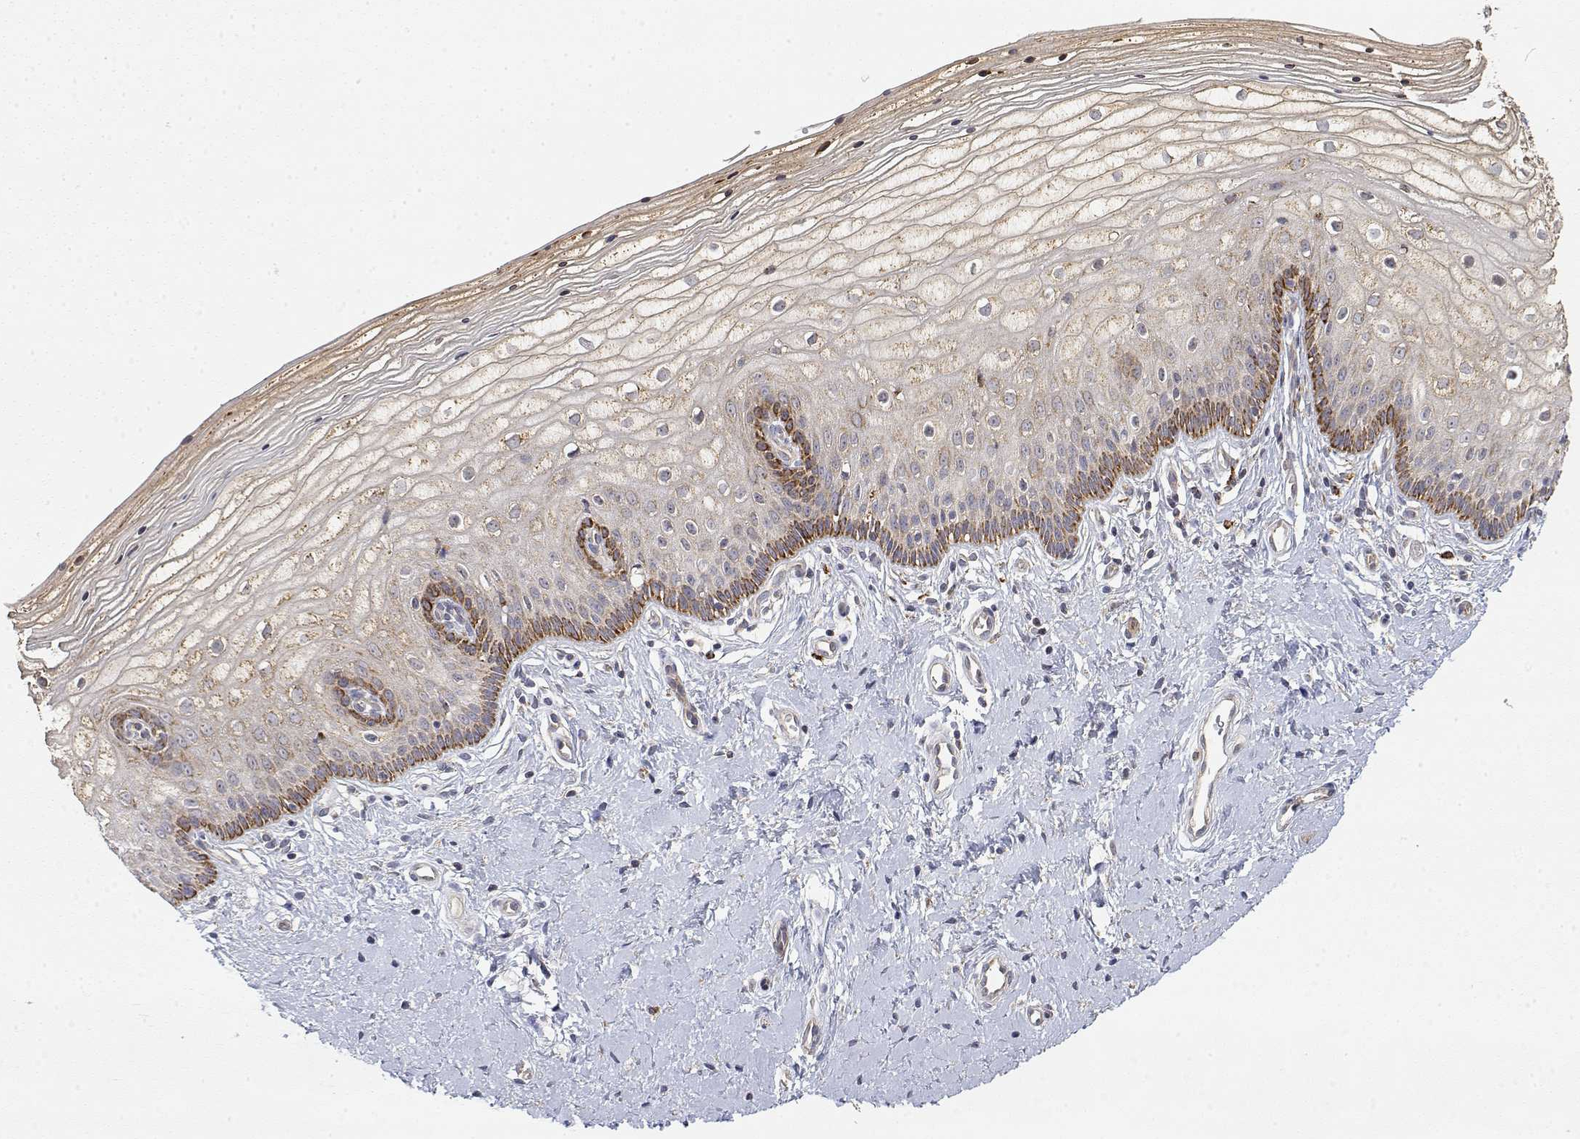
{"staining": {"intensity": "moderate", "quantity": "<25%", "location": "cytoplasmic/membranous"}, "tissue": "vagina", "cell_type": "Squamous epithelial cells", "image_type": "normal", "snomed": [{"axis": "morphology", "description": "Normal tissue, NOS"}, {"axis": "topography", "description": "Vagina"}], "caption": "Immunohistochemical staining of unremarkable vagina exhibits <25% levels of moderate cytoplasmic/membranous protein positivity in about <25% of squamous epithelial cells.", "gene": "LONRF3", "patient": {"sex": "female", "age": 39}}